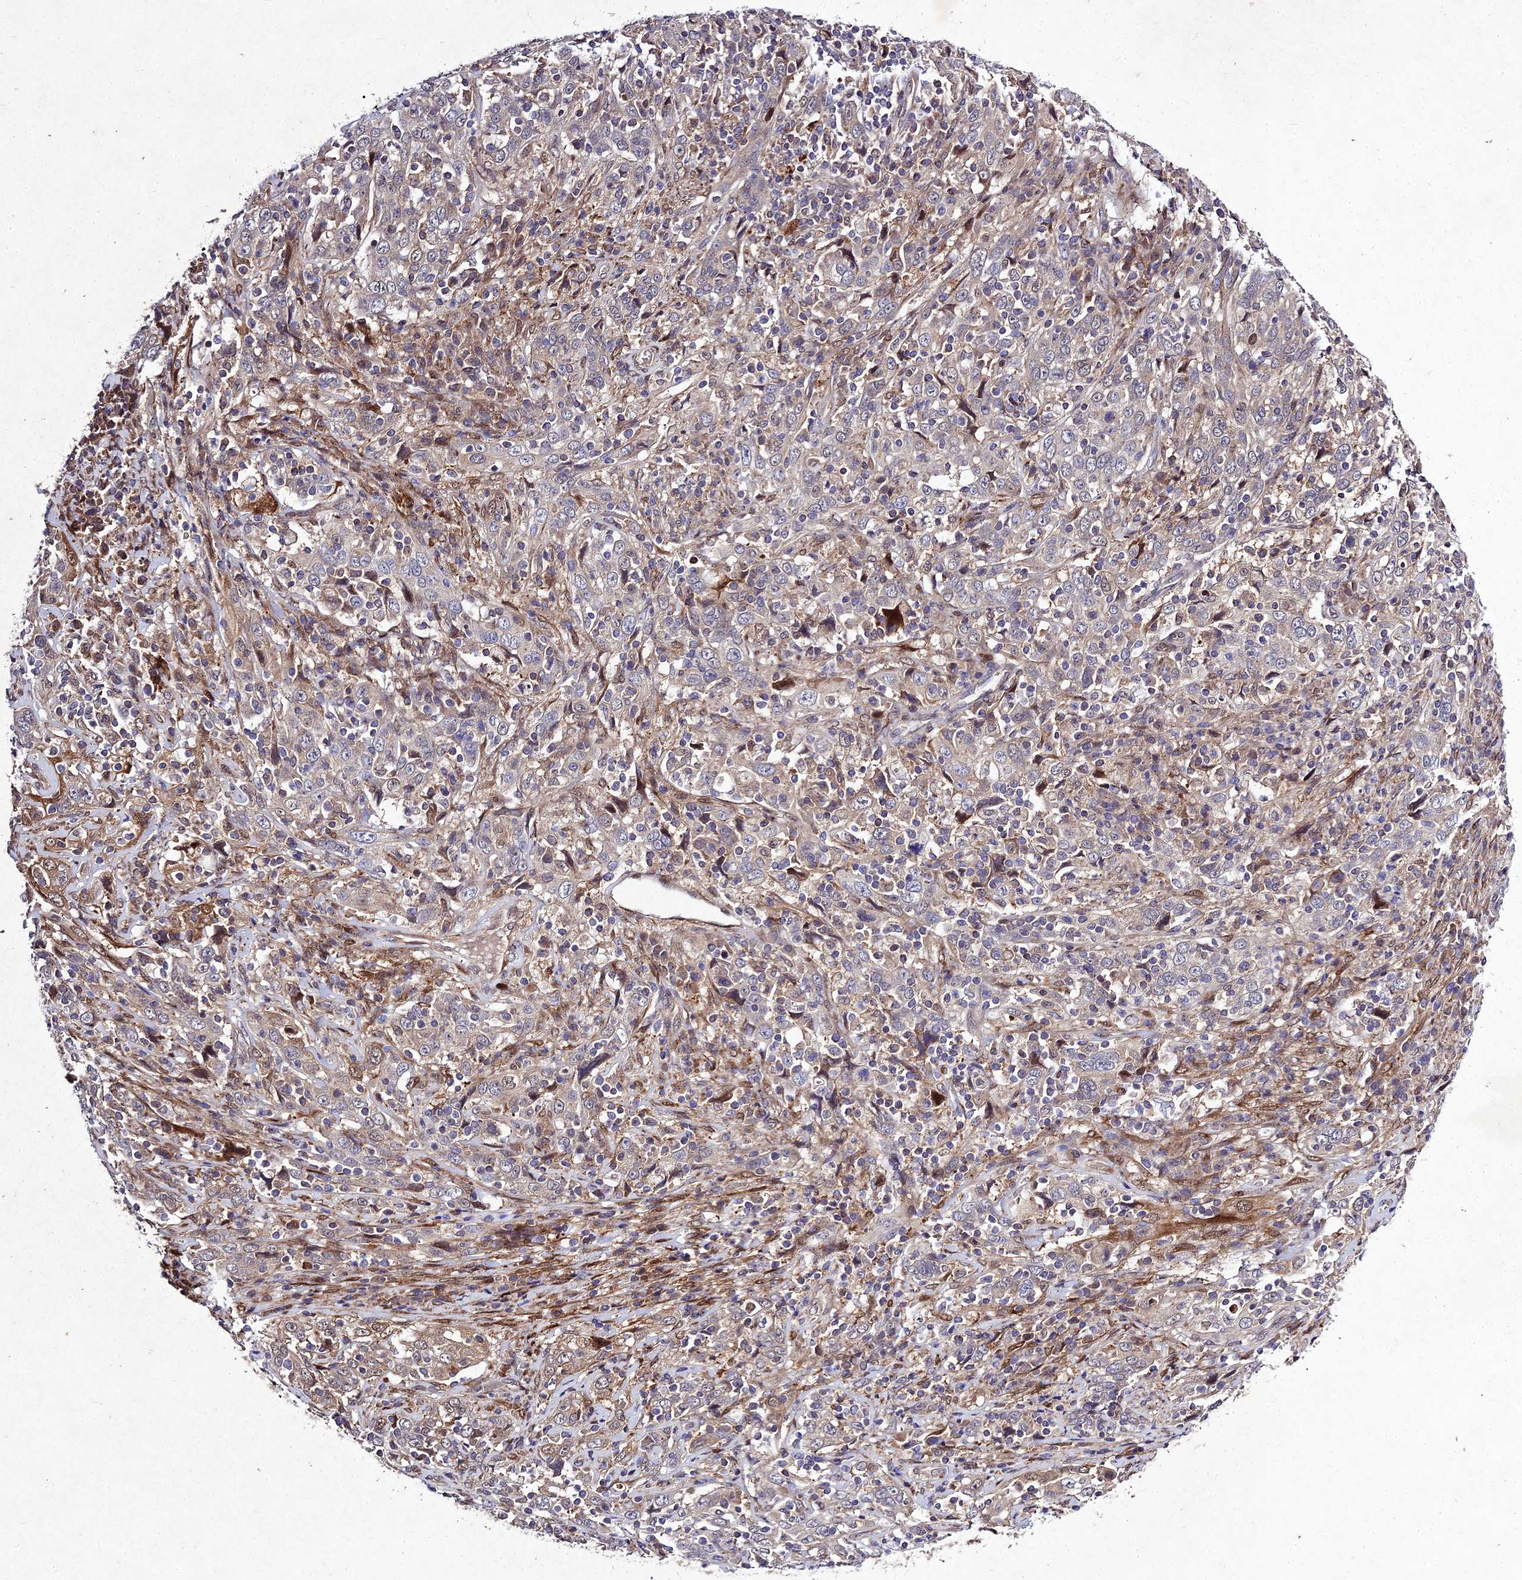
{"staining": {"intensity": "weak", "quantity": "<25%", "location": "cytoplasmic/membranous"}, "tissue": "cervical cancer", "cell_type": "Tumor cells", "image_type": "cancer", "snomed": [{"axis": "morphology", "description": "Squamous cell carcinoma, NOS"}, {"axis": "topography", "description": "Cervix"}], "caption": "IHC histopathology image of cervical cancer (squamous cell carcinoma) stained for a protein (brown), which shows no positivity in tumor cells. (Stains: DAB (3,3'-diaminobenzidine) IHC with hematoxylin counter stain, Microscopy: brightfield microscopy at high magnification).", "gene": "MKKS", "patient": {"sex": "female", "age": 46}}